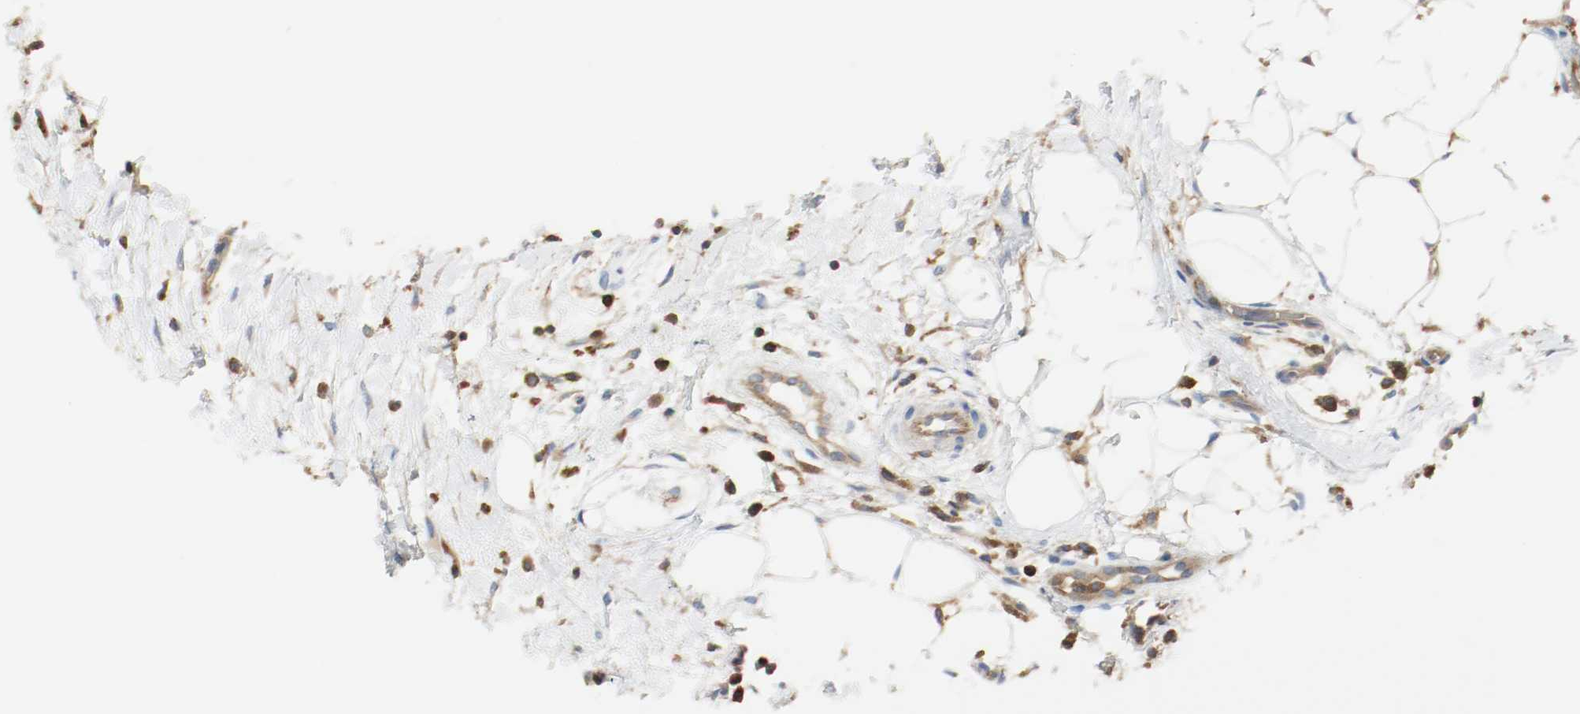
{"staining": {"intensity": "strong", "quantity": ">75%", "location": "cytoplasmic/membranous"}, "tissue": "lymphoma", "cell_type": "Tumor cells", "image_type": "cancer", "snomed": [{"axis": "morphology", "description": "Malignant lymphoma, non-Hodgkin's type, Low grade"}, {"axis": "topography", "description": "Lymph node"}], "caption": "Low-grade malignant lymphoma, non-Hodgkin's type was stained to show a protein in brown. There is high levels of strong cytoplasmic/membranous staining in approximately >75% of tumor cells.", "gene": "ARPC1B", "patient": {"sex": "female", "age": 76}}